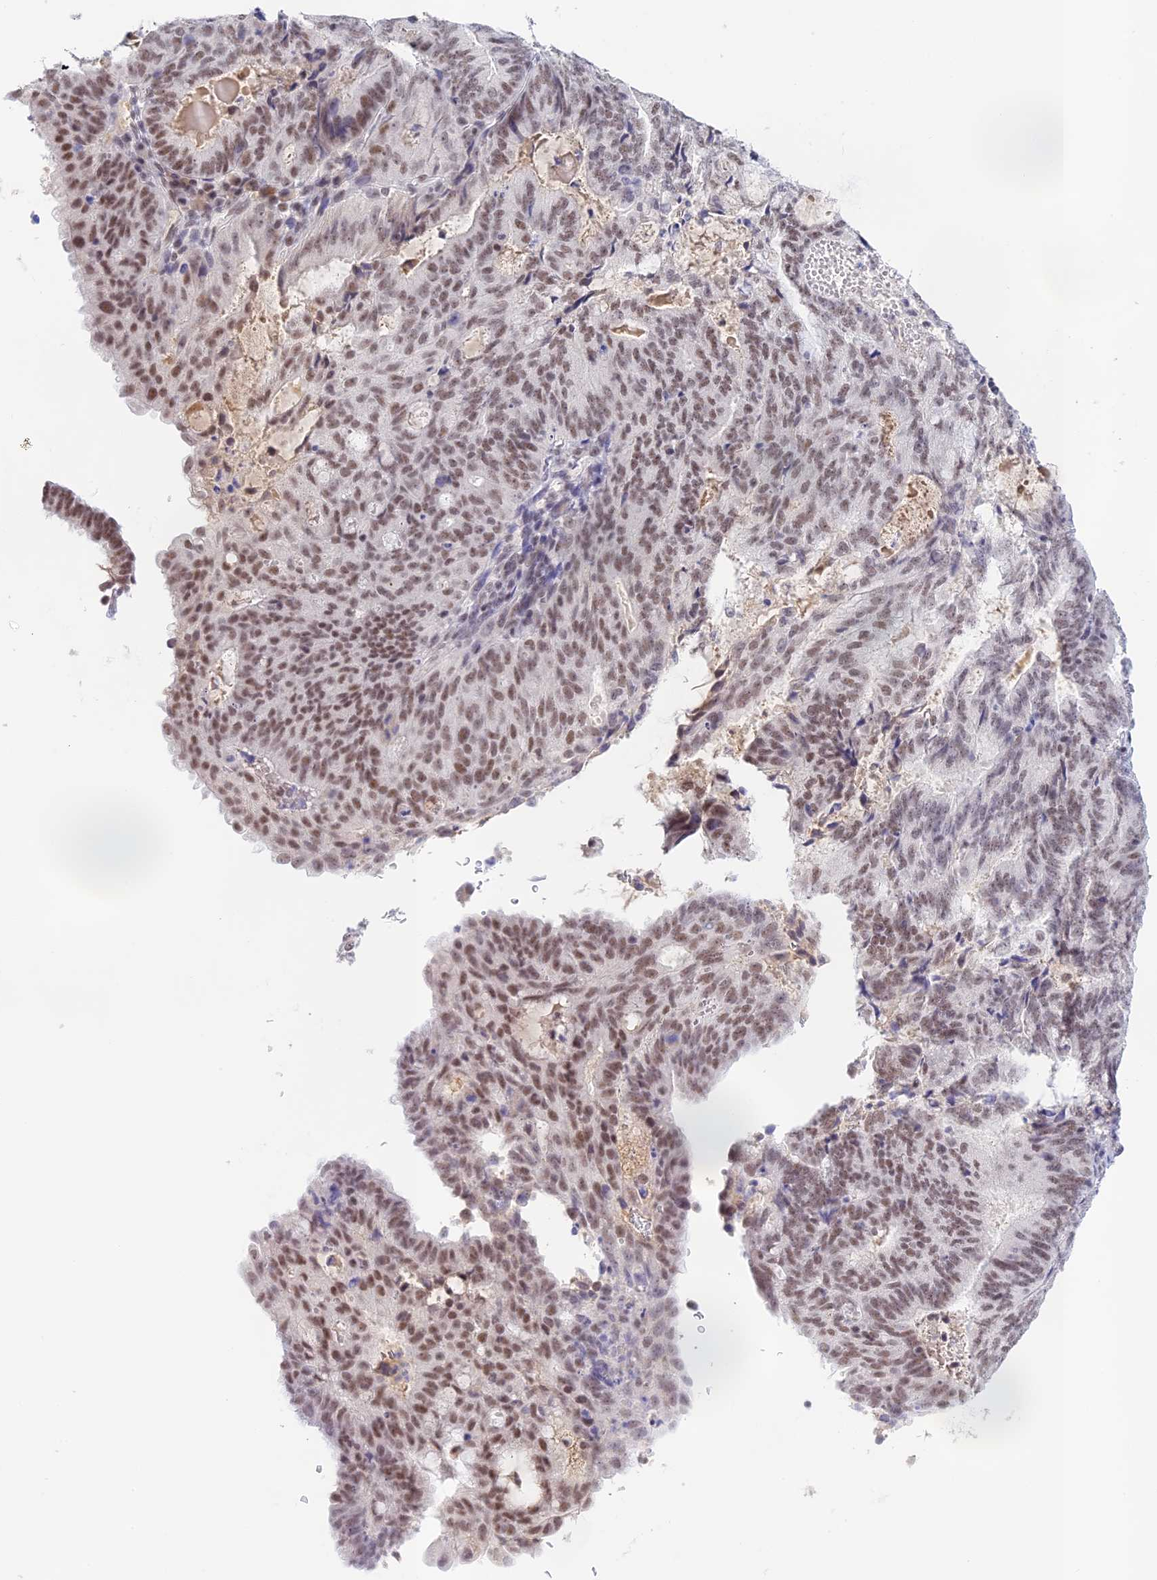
{"staining": {"intensity": "moderate", "quantity": ">75%", "location": "nuclear"}, "tissue": "endometrial cancer", "cell_type": "Tumor cells", "image_type": "cancer", "snomed": [{"axis": "morphology", "description": "Adenocarcinoma, NOS"}, {"axis": "topography", "description": "Endometrium"}], "caption": "Approximately >75% of tumor cells in endometrial cancer show moderate nuclear protein expression as visualized by brown immunohistochemical staining.", "gene": "THAP11", "patient": {"sex": "female", "age": 70}}